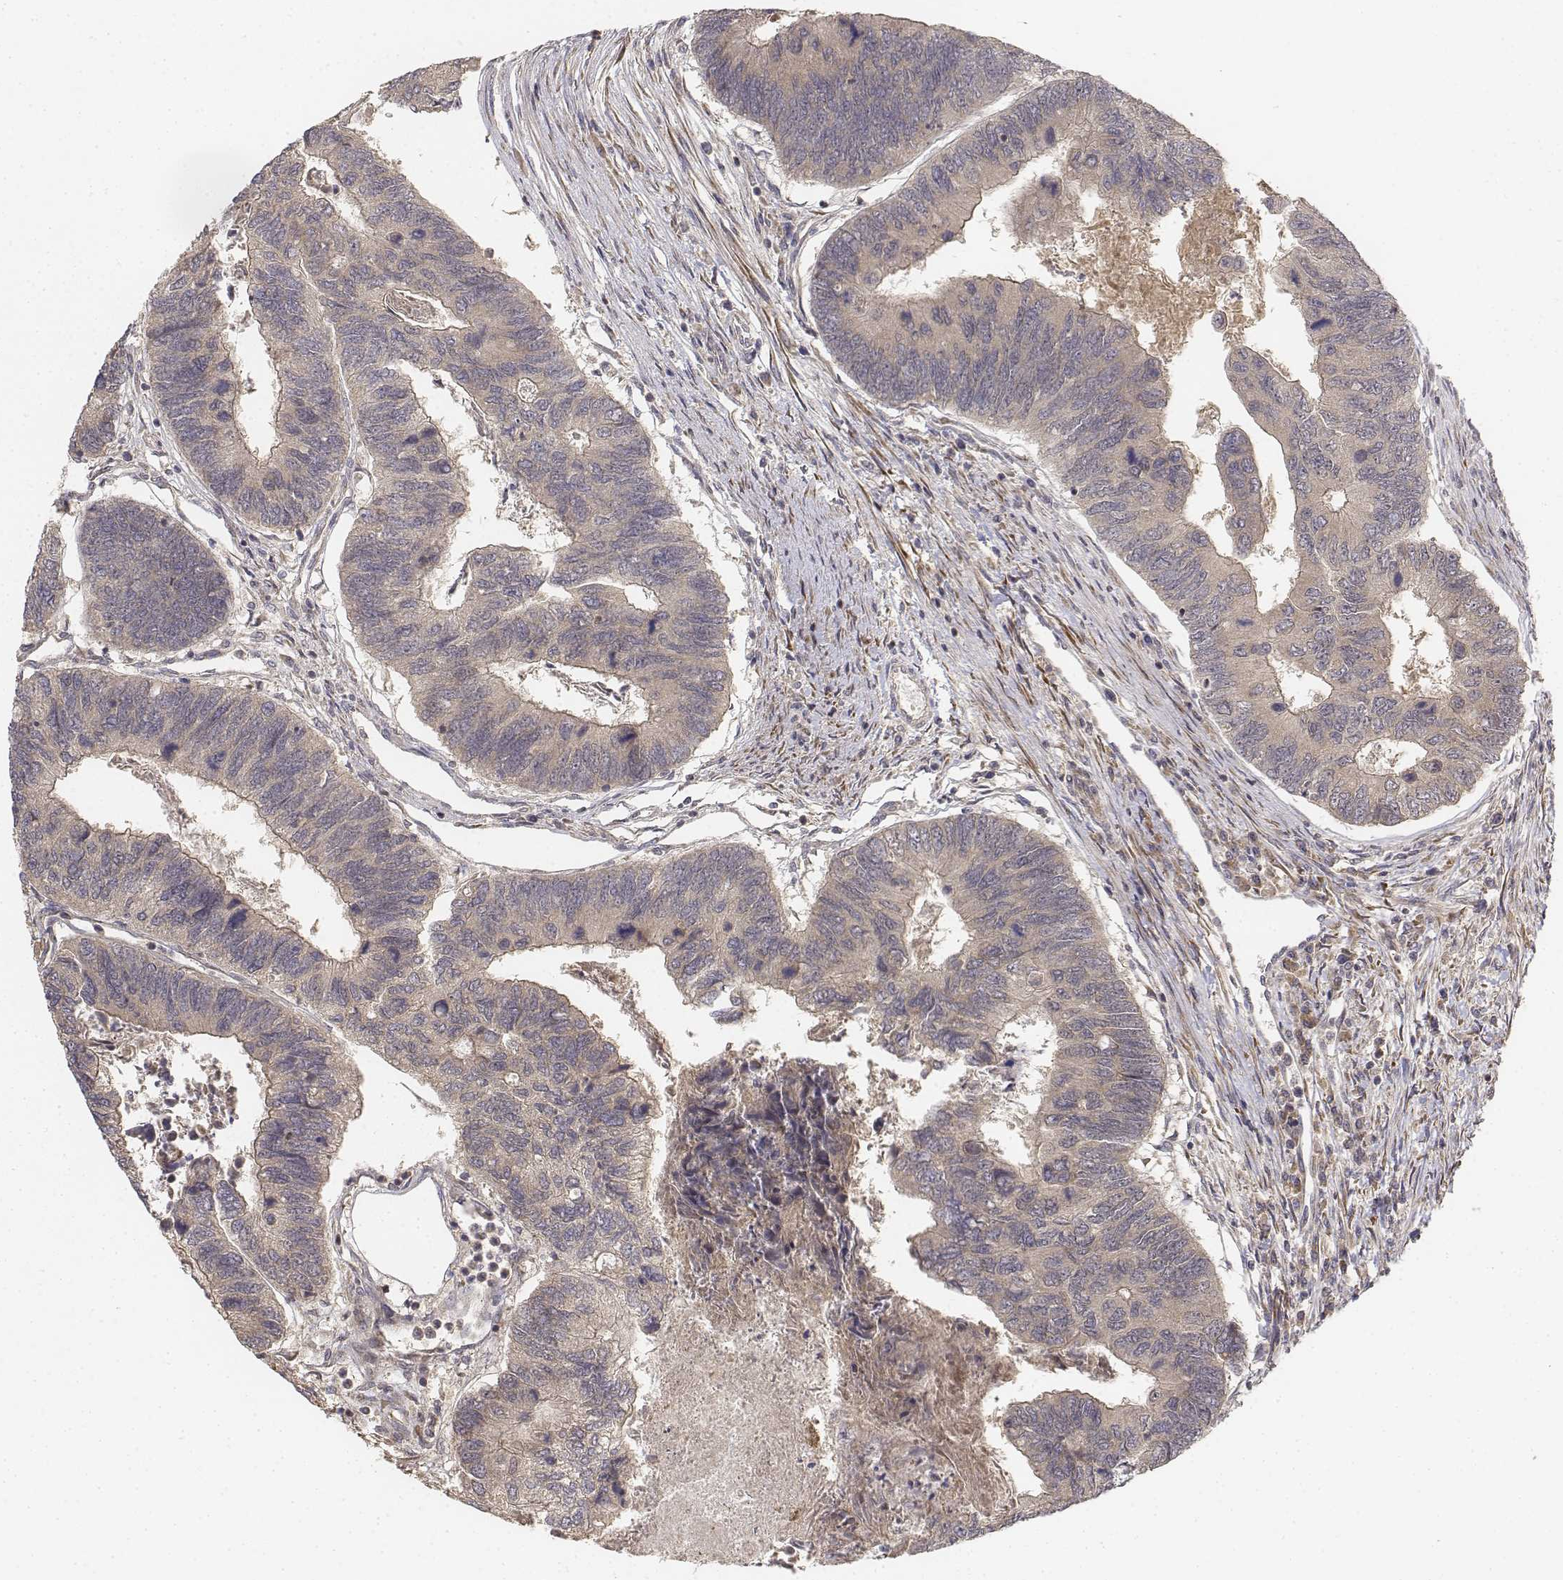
{"staining": {"intensity": "weak", "quantity": ">75%", "location": "cytoplasmic/membranous"}, "tissue": "colorectal cancer", "cell_type": "Tumor cells", "image_type": "cancer", "snomed": [{"axis": "morphology", "description": "Adenocarcinoma, NOS"}, {"axis": "topography", "description": "Colon"}], "caption": "Protein expression analysis of human colorectal cancer (adenocarcinoma) reveals weak cytoplasmic/membranous positivity in about >75% of tumor cells.", "gene": "FBXO21", "patient": {"sex": "female", "age": 67}}